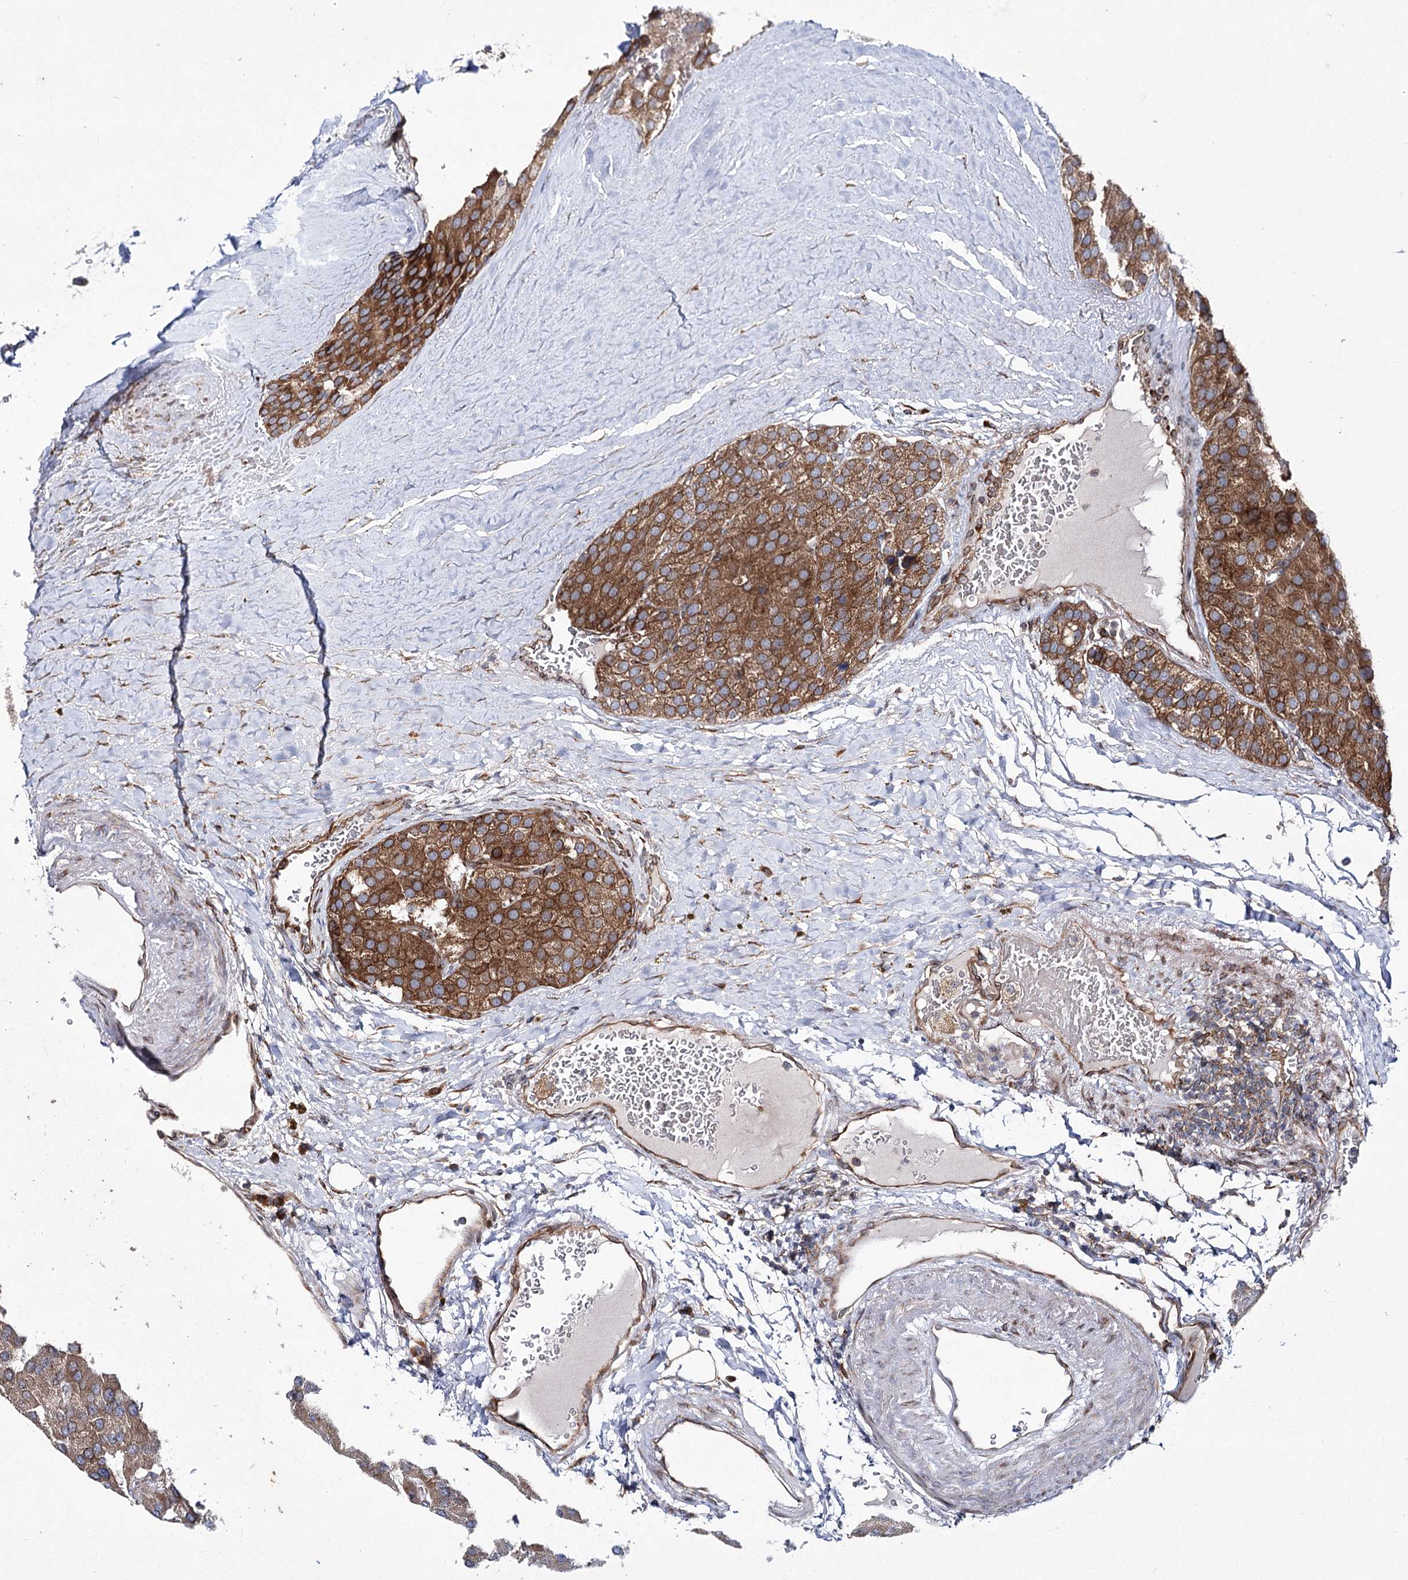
{"staining": {"intensity": "strong", "quantity": ">75%", "location": "cytoplasmic/membranous"}, "tissue": "parathyroid gland", "cell_type": "Glandular cells", "image_type": "normal", "snomed": [{"axis": "morphology", "description": "Normal tissue, NOS"}, {"axis": "morphology", "description": "Adenoma, NOS"}, {"axis": "topography", "description": "Parathyroid gland"}], "caption": "Immunohistochemistry of normal parathyroid gland exhibits high levels of strong cytoplasmic/membranous expression in approximately >75% of glandular cells.", "gene": "VWA2", "patient": {"sex": "female", "age": 86}}